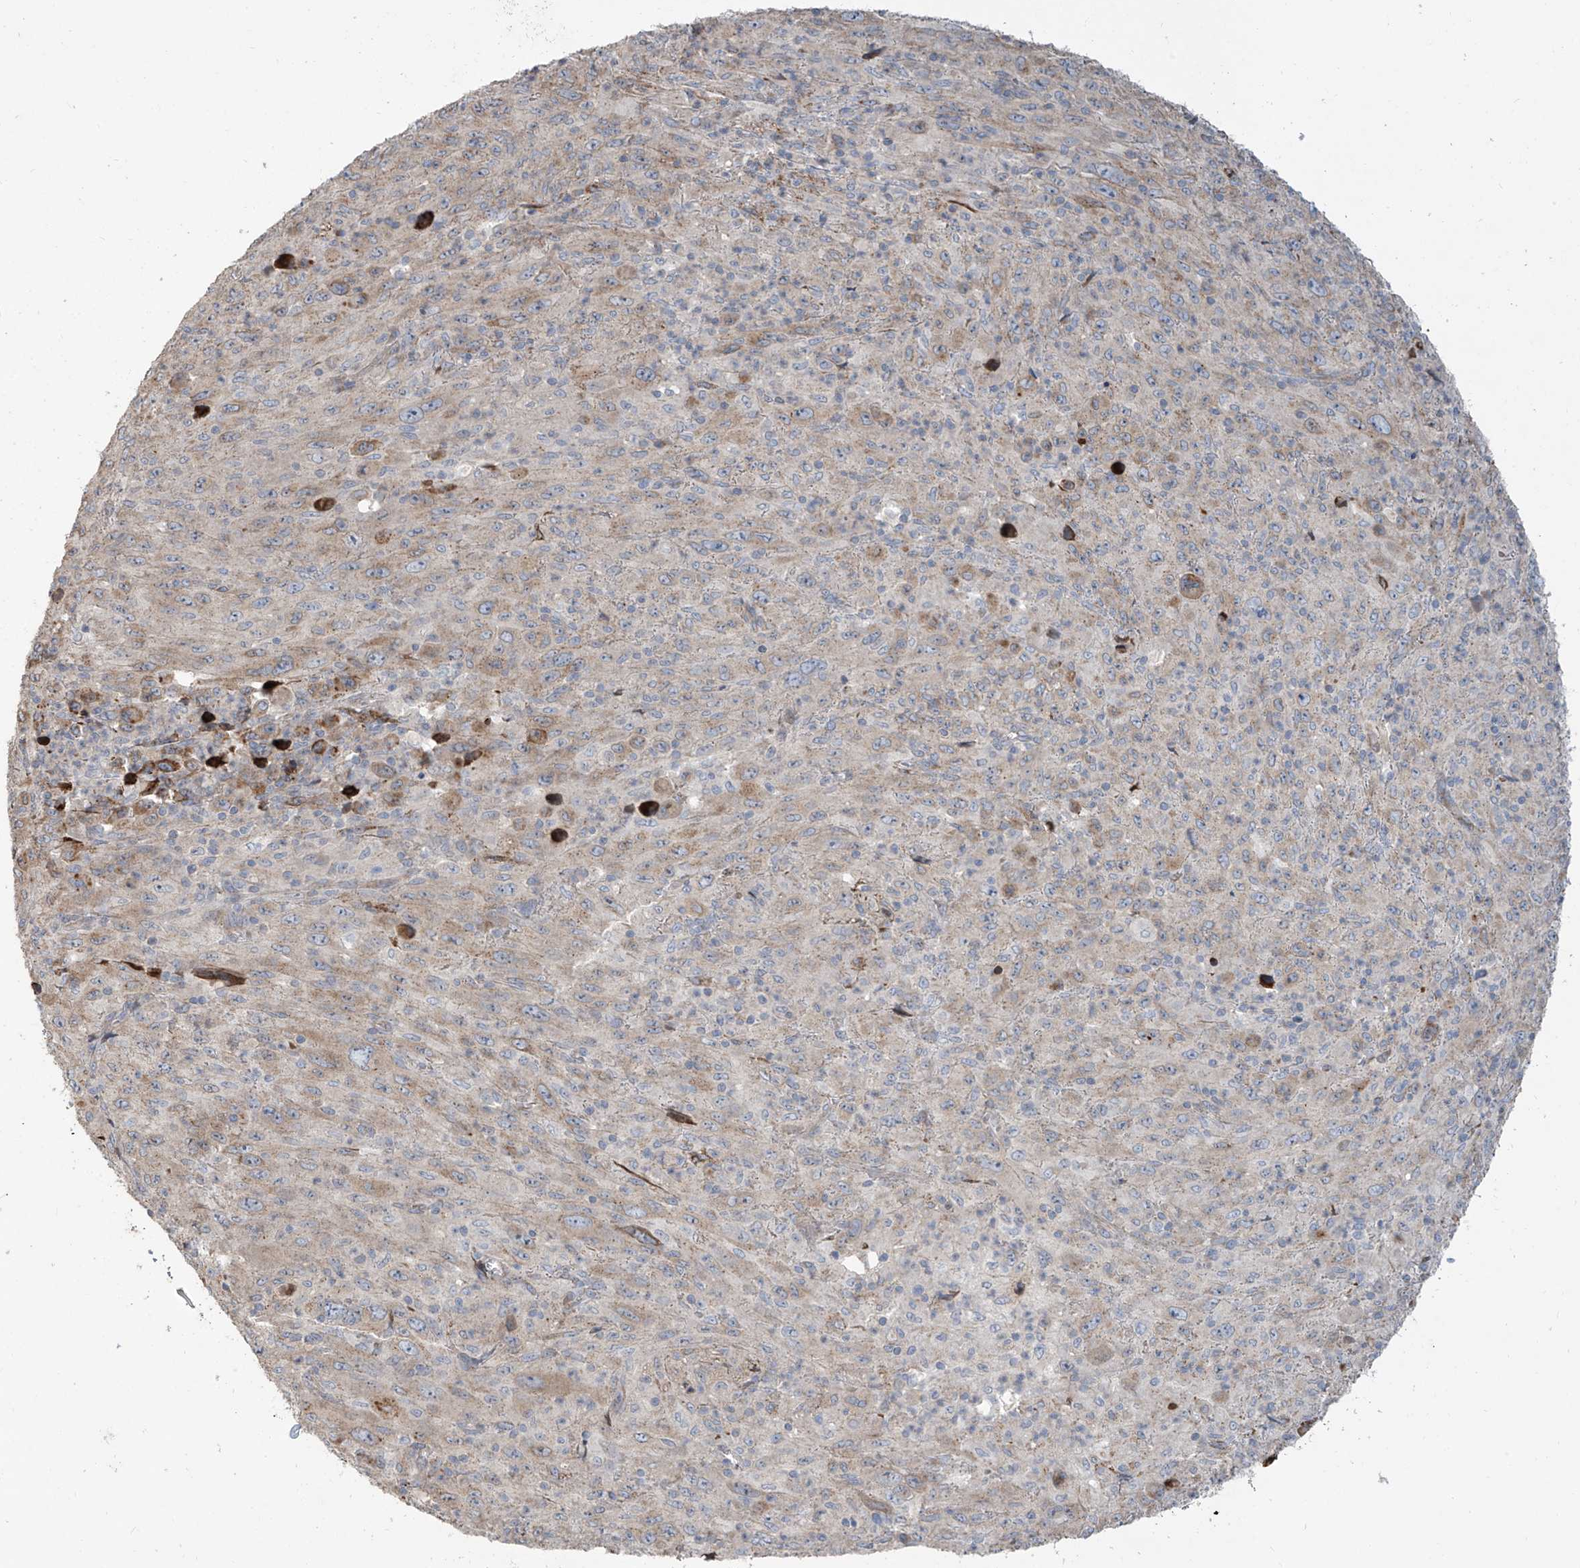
{"staining": {"intensity": "negative", "quantity": "none", "location": "none"}, "tissue": "melanoma", "cell_type": "Tumor cells", "image_type": "cancer", "snomed": [{"axis": "morphology", "description": "Malignant melanoma, Metastatic site"}, {"axis": "topography", "description": "Skin"}], "caption": "The image demonstrates no significant staining in tumor cells of malignant melanoma (metastatic site).", "gene": "ABTB1", "patient": {"sex": "female", "age": 56}}